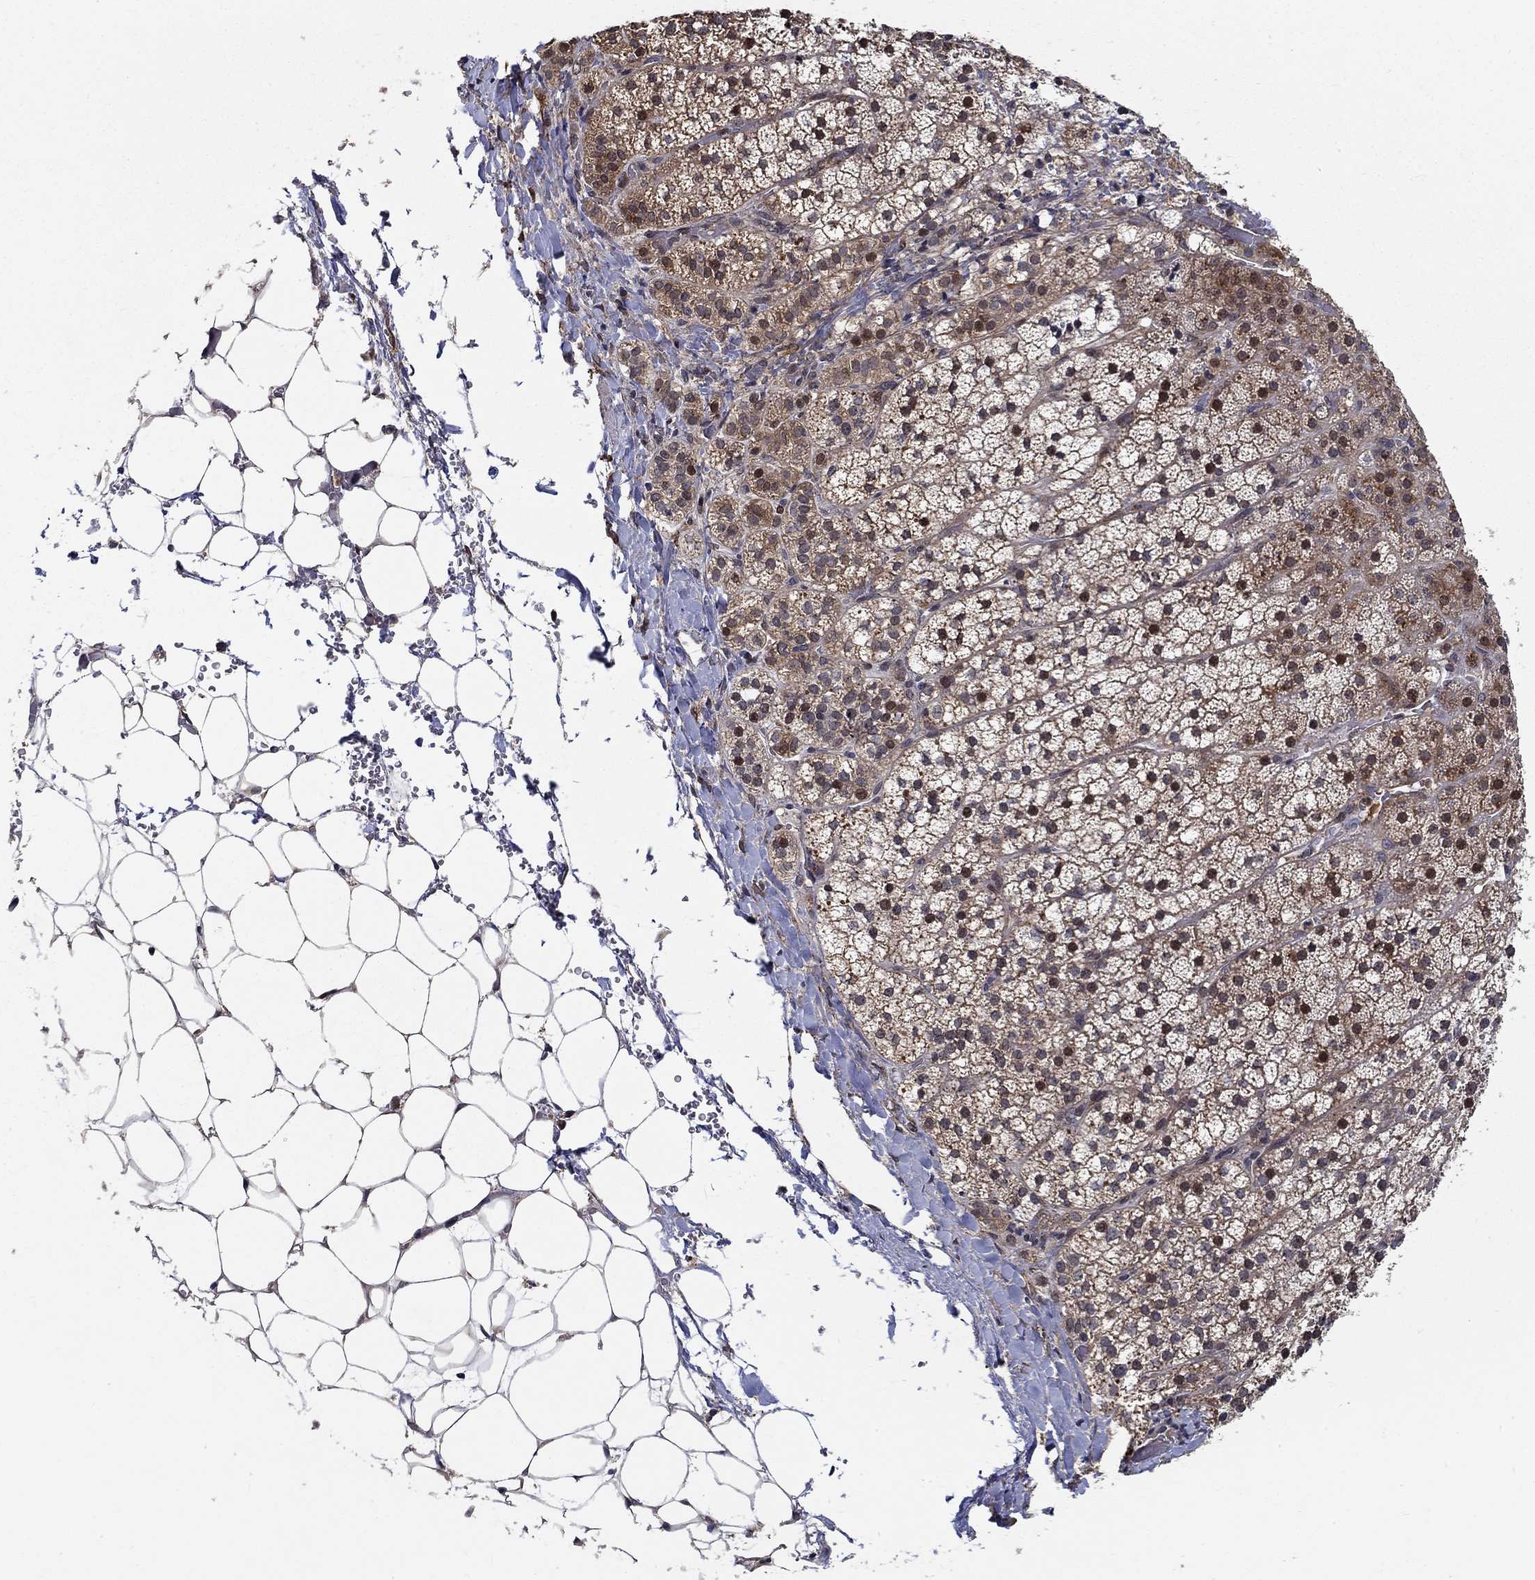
{"staining": {"intensity": "strong", "quantity": "25%-75%", "location": "cytoplasmic/membranous,nuclear"}, "tissue": "adrenal gland", "cell_type": "Glandular cells", "image_type": "normal", "snomed": [{"axis": "morphology", "description": "Normal tissue, NOS"}, {"axis": "topography", "description": "Adrenal gland"}], "caption": "An image showing strong cytoplasmic/membranous,nuclear expression in about 25%-75% of glandular cells in benign adrenal gland, as visualized by brown immunohistochemical staining.", "gene": "ZNF594", "patient": {"sex": "male", "age": 53}}